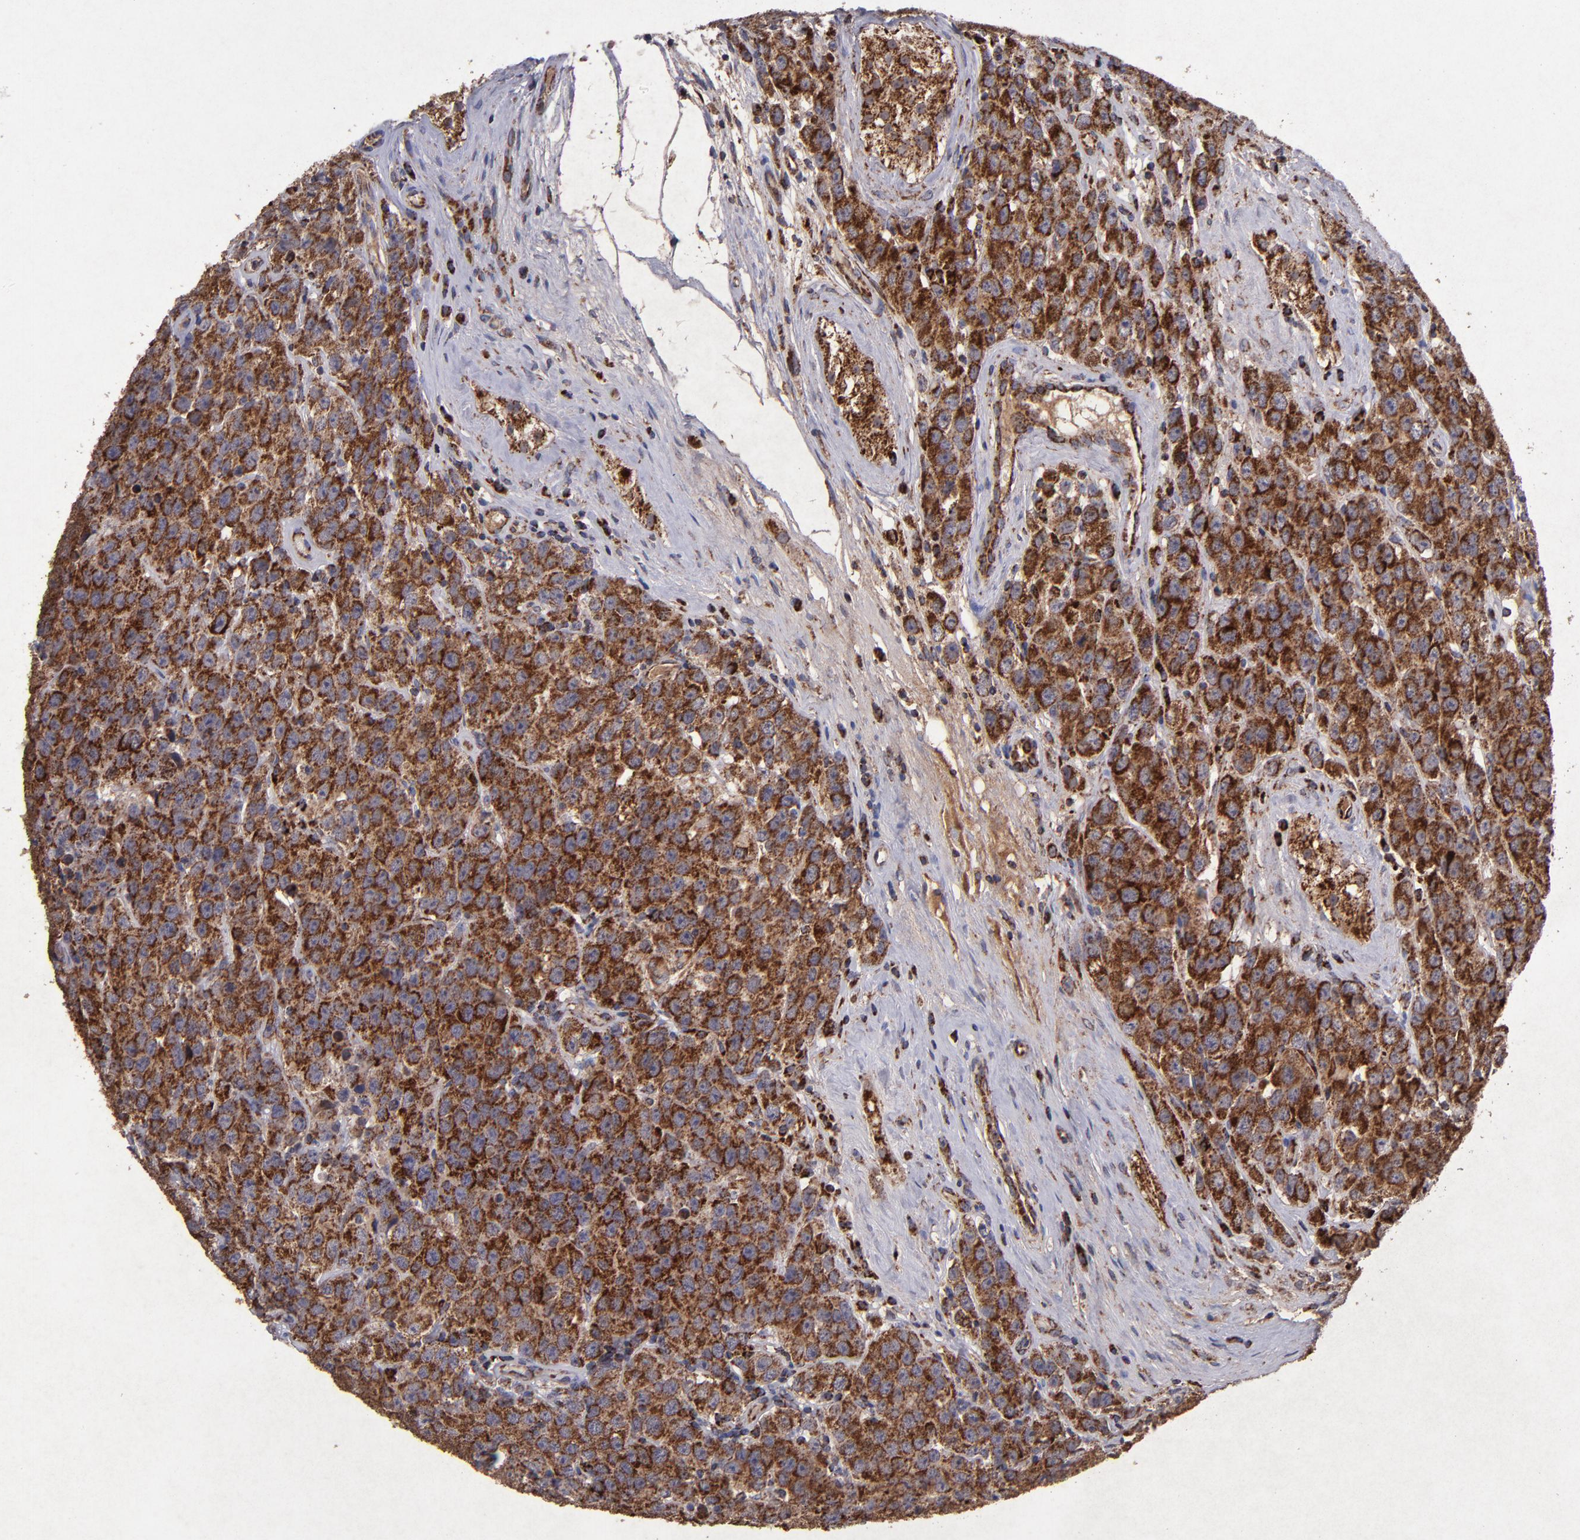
{"staining": {"intensity": "strong", "quantity": ">75%", "location": "cytoplasmic/membranous"}, "tissue": "testis cancer", "cell_type": "Tumor cells", "image_type": "cancer", "snomed": [{"axis": "morphology", "description": "Seminoma, NOS"}, {"axis": "topography", "description": "Testis"}], "caption": "Immunohistochemical staining of human testis seminoma shows high levels of strong cytoplasmic/membranous staining in about >75% of tumor cells.", "gene": "TIMM9", "patient": {"sex": "male", "age": 52}}